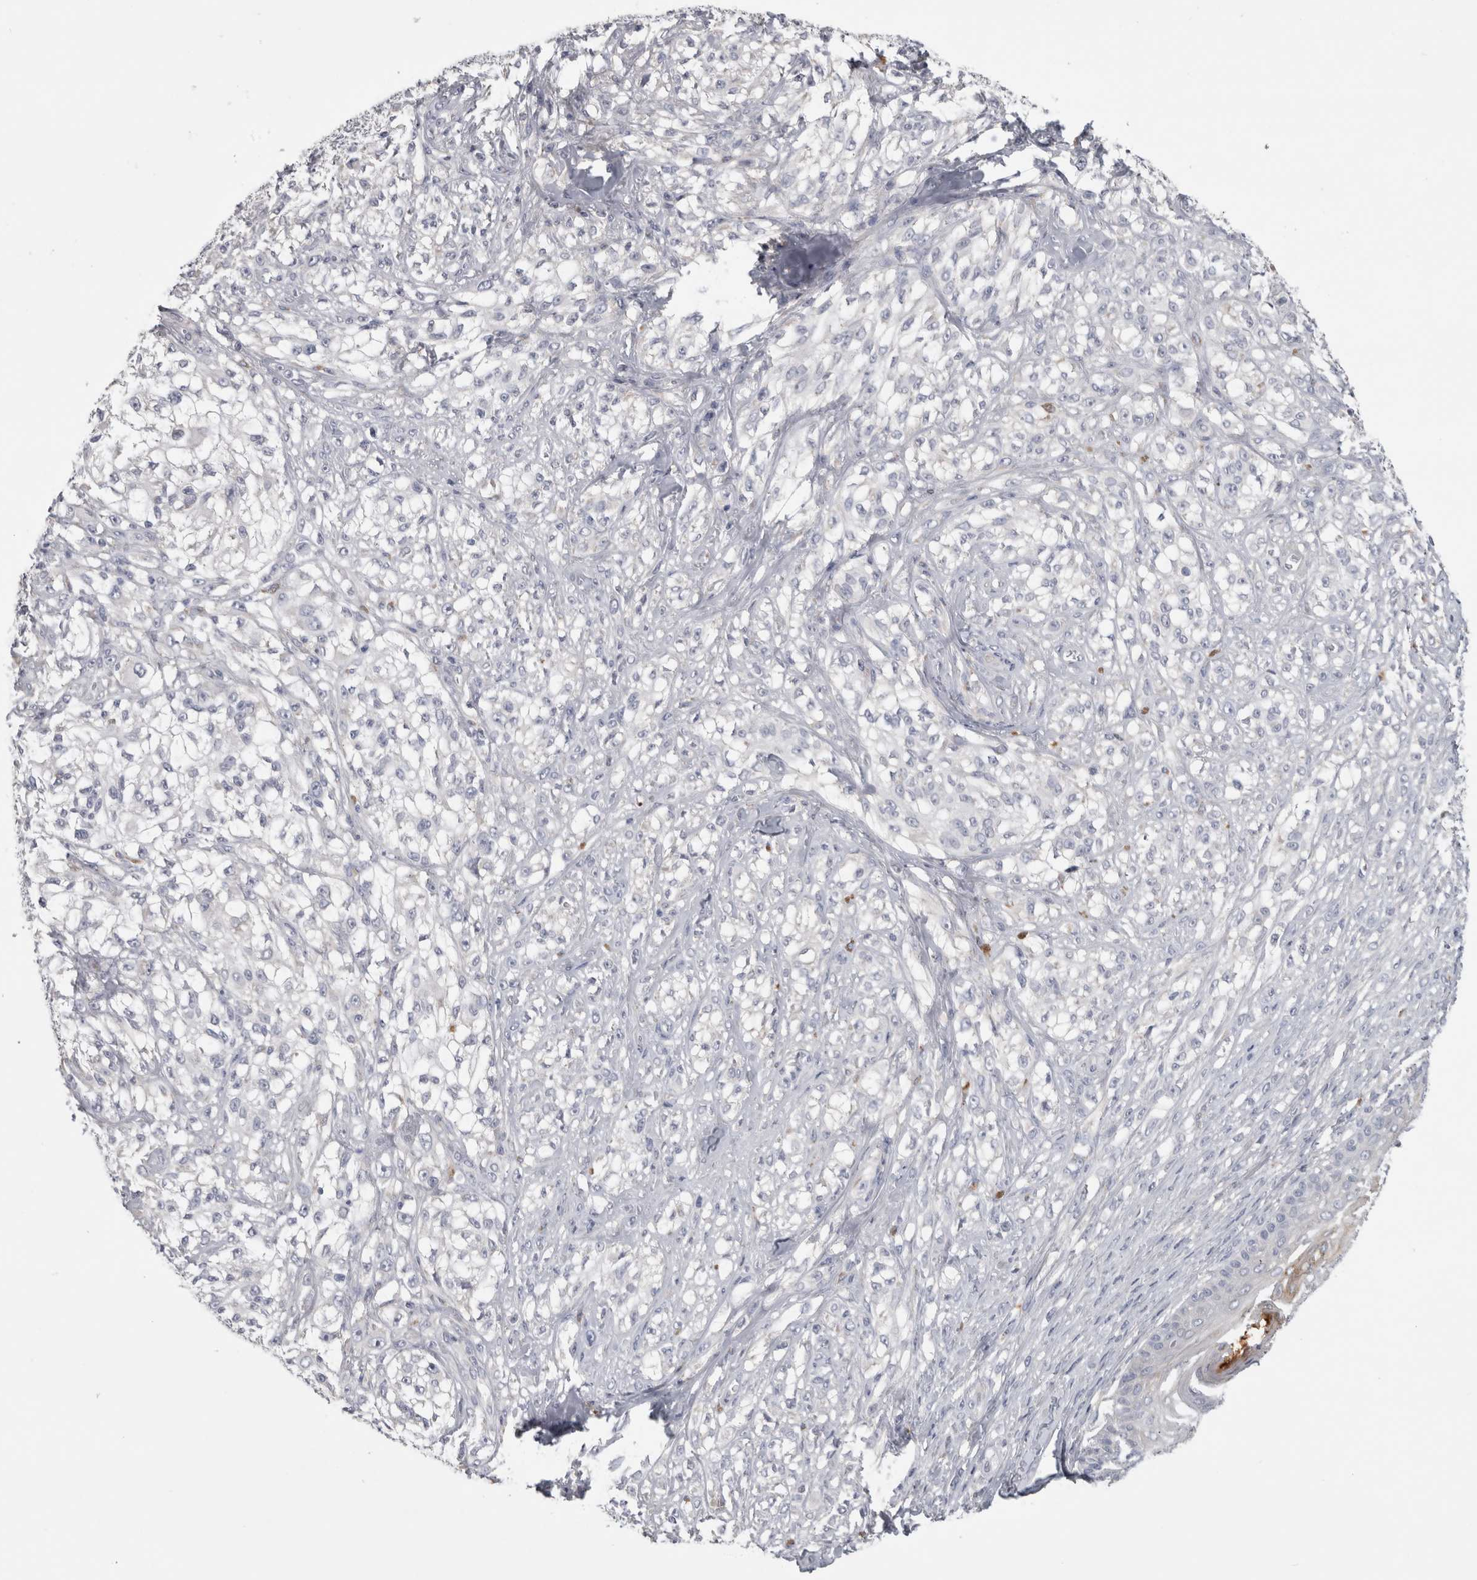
{"staining": {"intensity": "negative", "quantity": "none", "location": "none"}, "tissue": "melanoma", "cell_type": "Tumor cells", "image_type": "cancer", "snomed": [{"axis": "morphology", "description": "Malignant melanoma, NOS"}, {"axis": "topography", "description": "Skin of head"}], "caption": "Tumor cells are negative for protein expression in human malignant melanoma.", "gene": "ATXN2", "patient": {"sex": "male", "age": 83}}